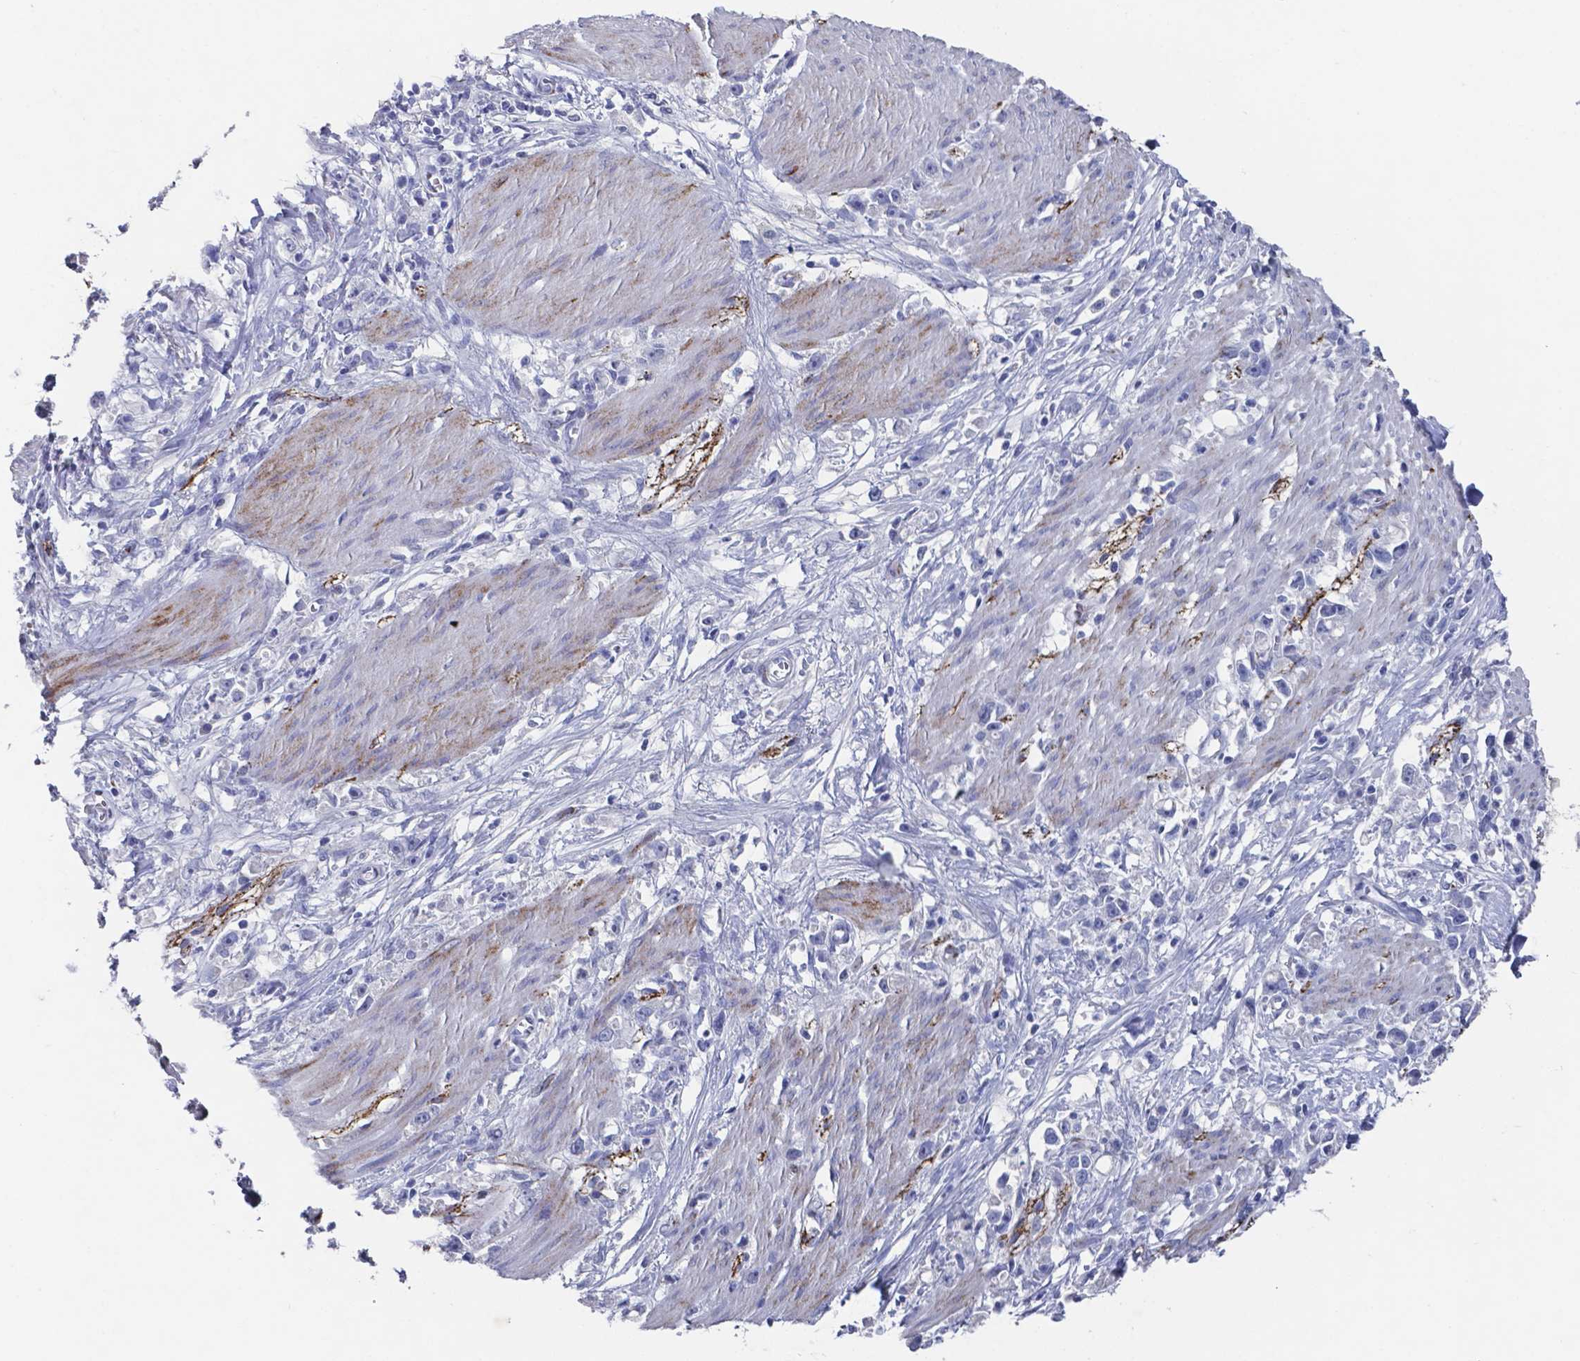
{"staining": {"intensity": "negative", "quantity": "none", "location": "none"}, "tissue": "stomach cancer", "cell_type": "Tumor cells", "image_type": "cancer", "snomed": [{"axis": "morphology", "description": "Adenocarcinoma, NOS"}, {"axis": "topography", "description": "Stomach"}], "caption": "The photomicrograph demonstrates no staining of tumor cells in adenocarcinoma (stomach).", "gene": "PLA2R1", "patient": {"sex": "female", "age": 59}}